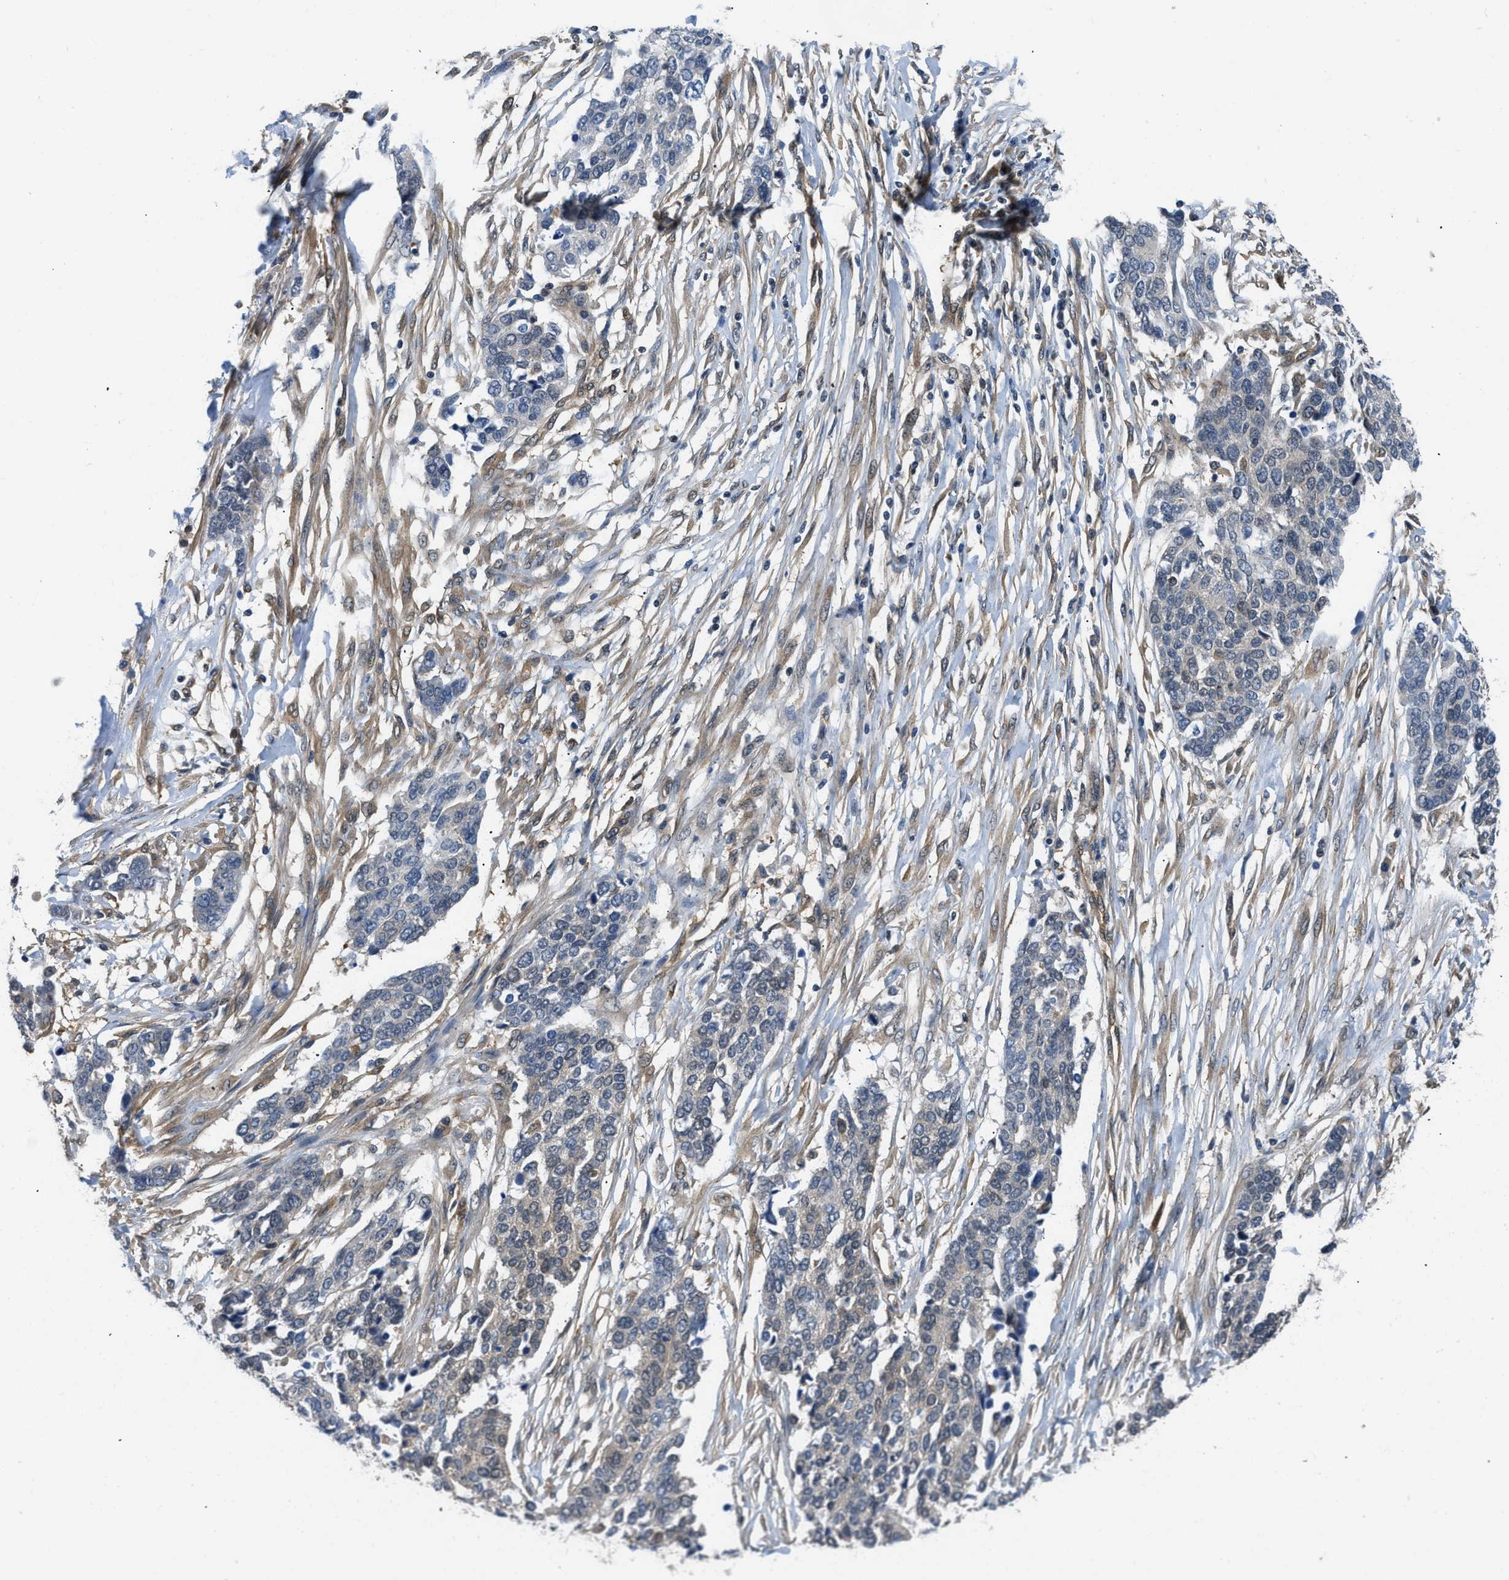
{"staining": {"intensity": "negative", "quantity": "none", "location": "none"}, "tissue": "ovarian cancer", "cell_type": "Tumor cells", "image_type": "cancer", "snomed": [{"axis": "morphology", "description": "Cystadenocarcinoma, serous, NOS"}, {"axis": "topography", "description": "Ovary"}], "caption": "There is no significant staining in tumor cells of ovarian cancer (serous cystadenocarcinoma).", "gene": "EIF4EBP2", "patient": {"sex": "female", "age": 44}}